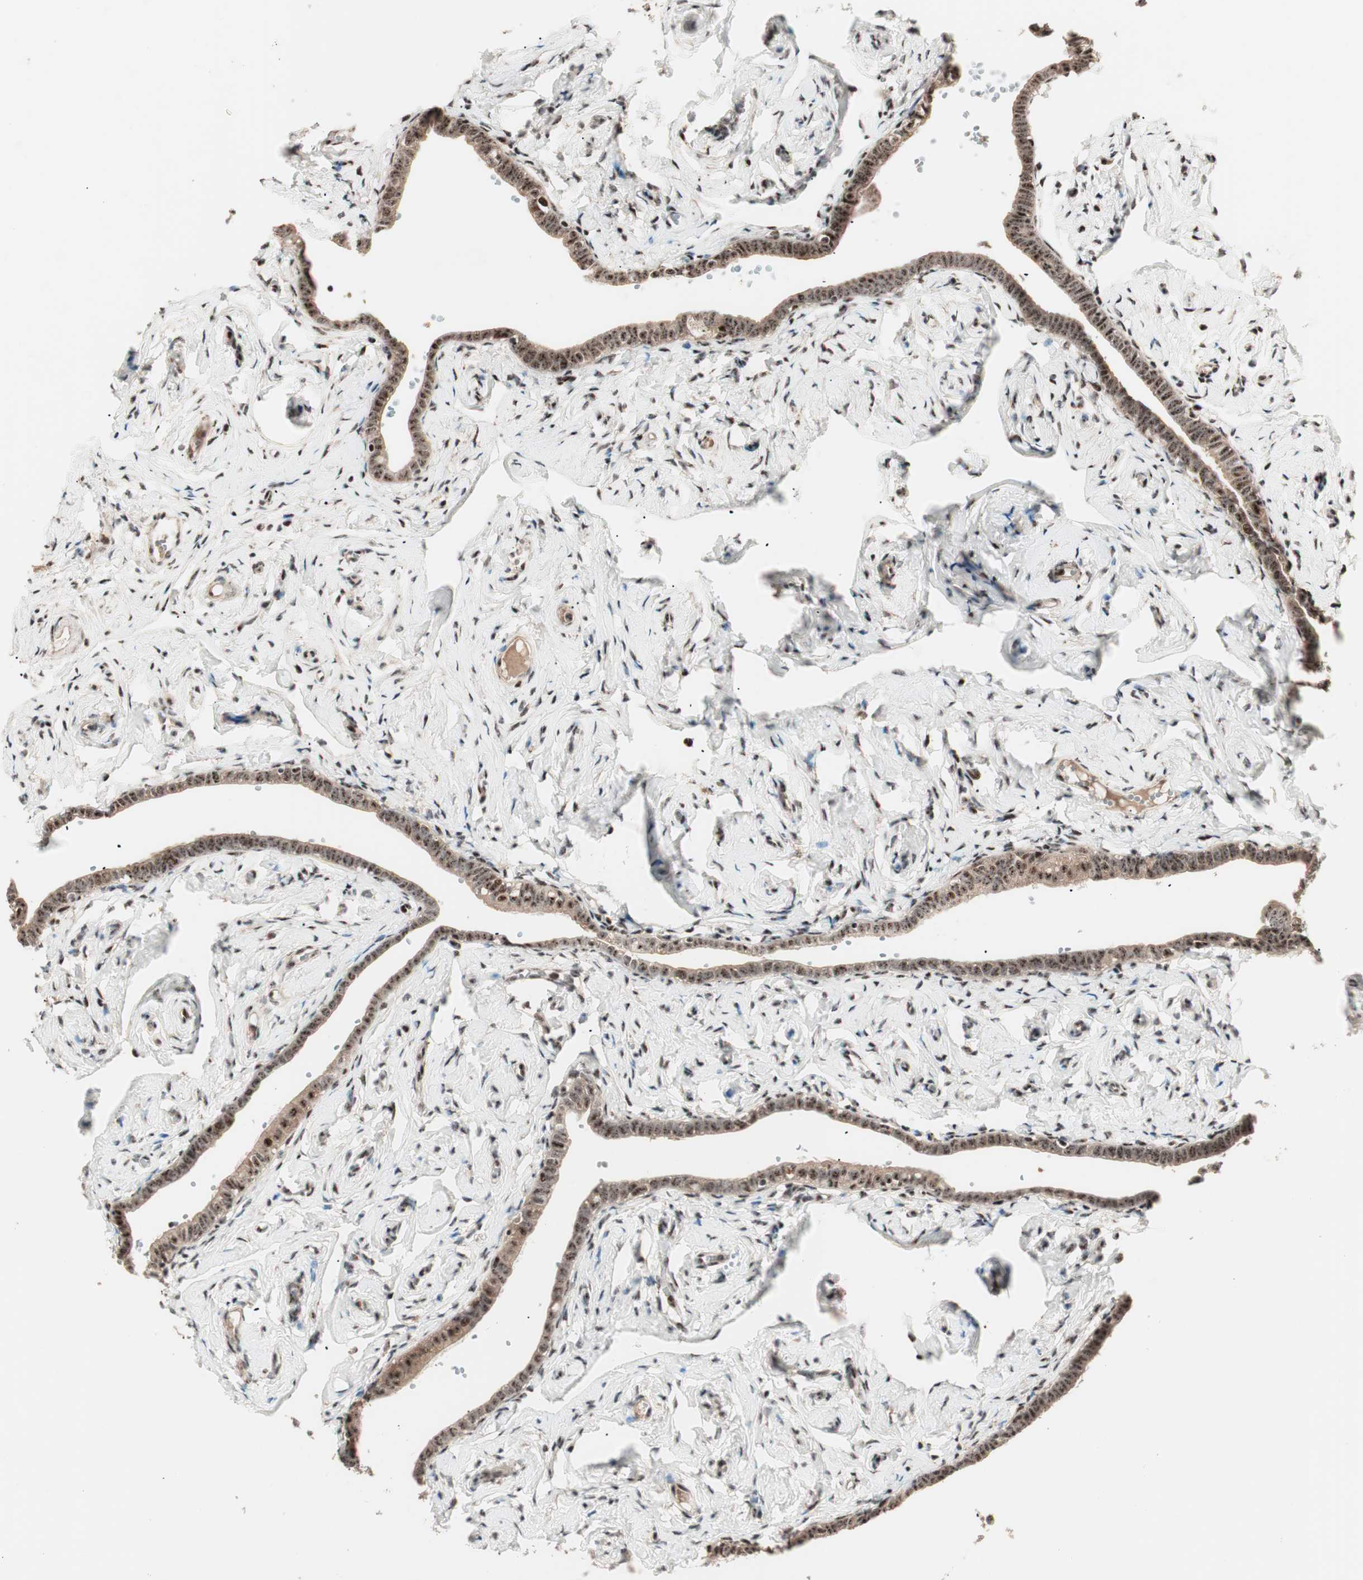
{"staining": {"intensity": "moderate", "quantity": ">75%", "location": "cytoplasmic/membranous,nuclear"}, "tissue": "fallopian tube", "cell_type": "Glandular cells", "image_type": "normal", "snomed": [{"axis": "morphology", "description": "Normal tissue, NOS"}, {"axis": "topography", "description": "Fallopian tube"}], "caption": "An image of human fallopian tube stained for a protein demonstrates moderate cytoplasmic/membranous,nuclear brown staining in glandular cells.", "gene": "NR5A2", "patient": {"sex": "female", "age": 71}}